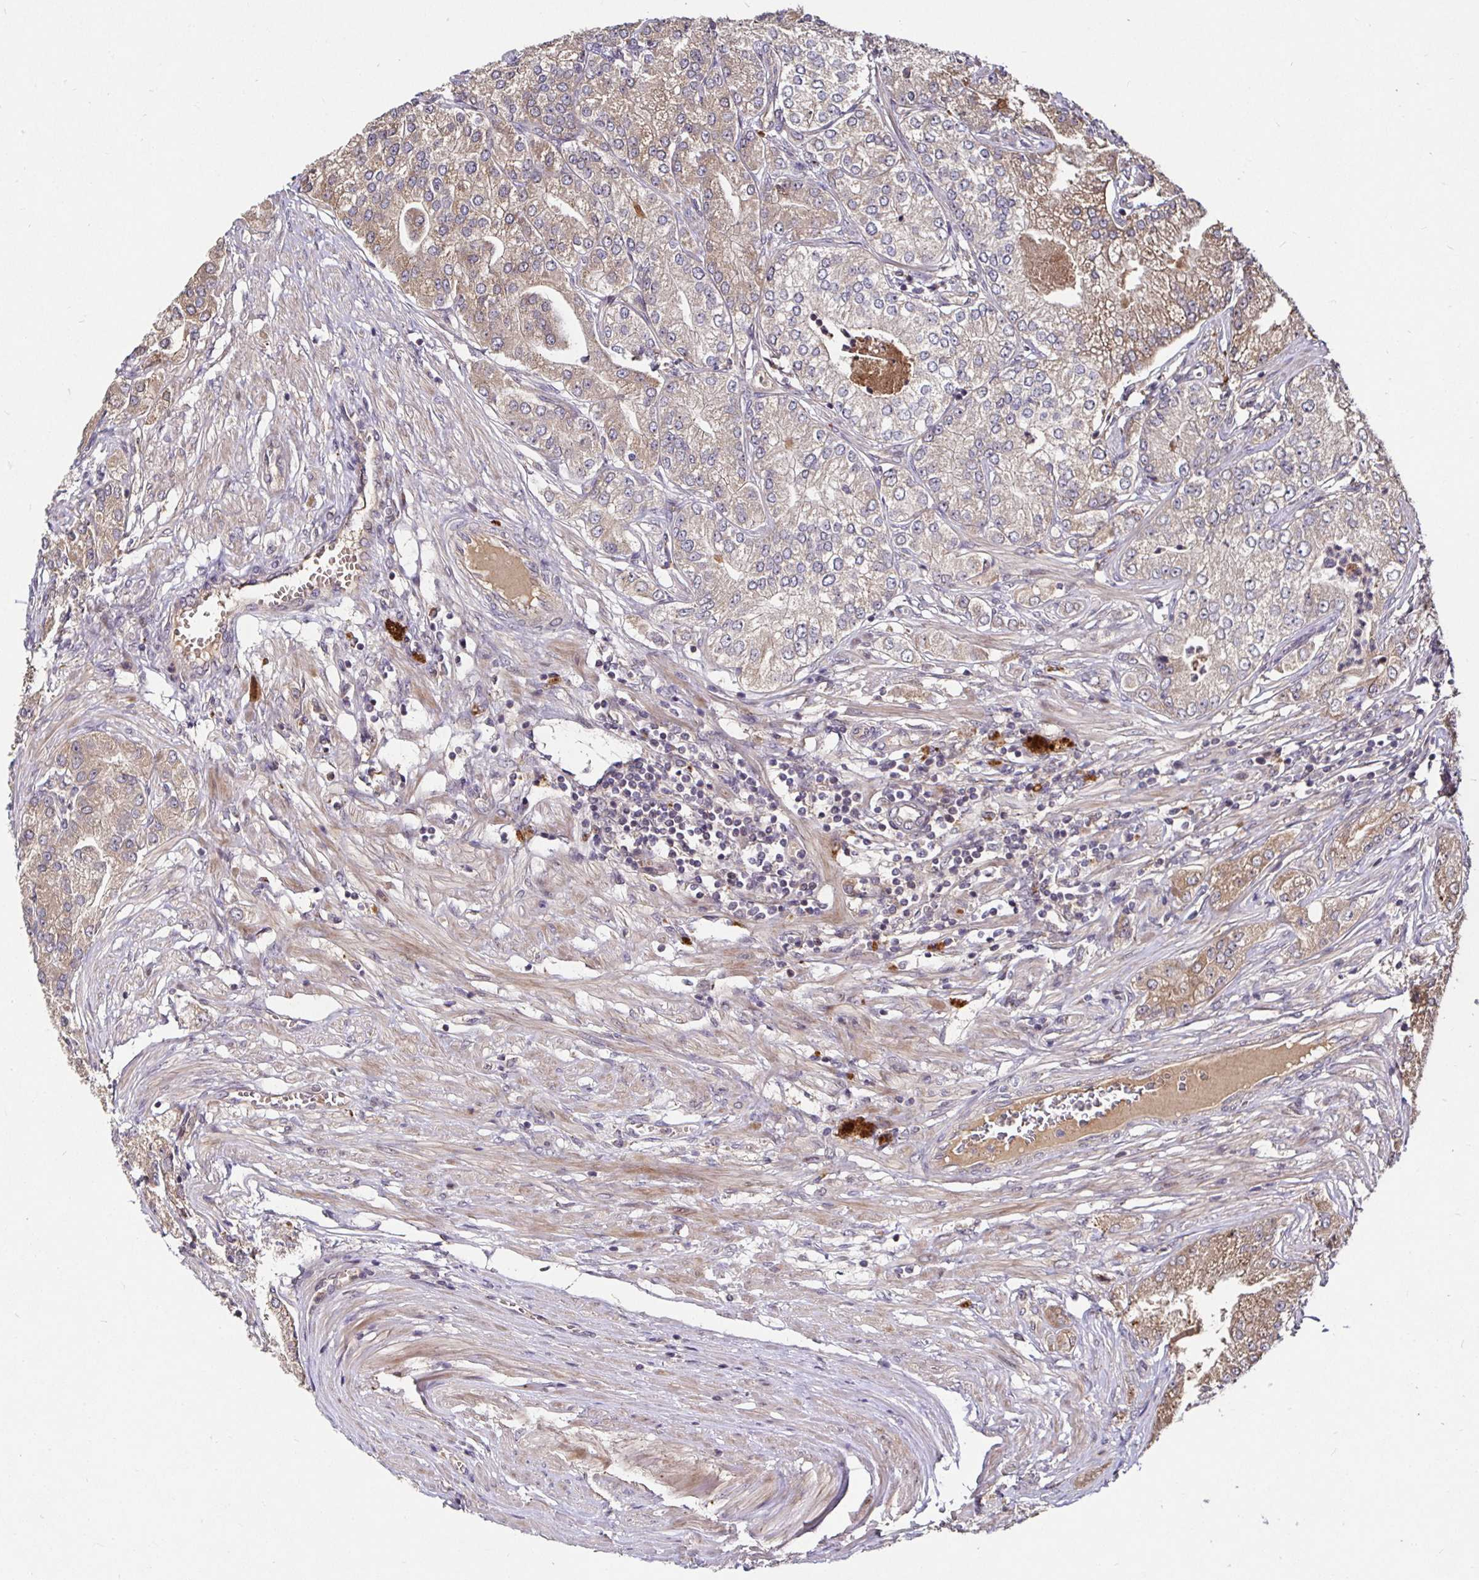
{"staining": {"intensity": "moderate", "quantity": "25%-75%", "location": "cytoplasmic/membranous"}, "tissue": "prostate cancer", "cell_type": "Tumor cells", "image_type": "cancer", "snomed": [{"axis": "morphology", "description": "Adenocarcinoma, High grade"}, {"axis": "topography", "description": "Prostate"}], "caption": "DAB immunohistochemical staining of human prostate adenocarcinoma (high-grade) reveals moderate cytoplasmic/membranous protein expression in about 25%-75% of tumor cells. Using DAB (3,3'-diaminobenzidine) (brown) and hematoxylin (blue) stains, captured at high magnification using brightfield microscopy.", "gene": "SMYD3", "patient": {"sex": "male", "age": 61}}